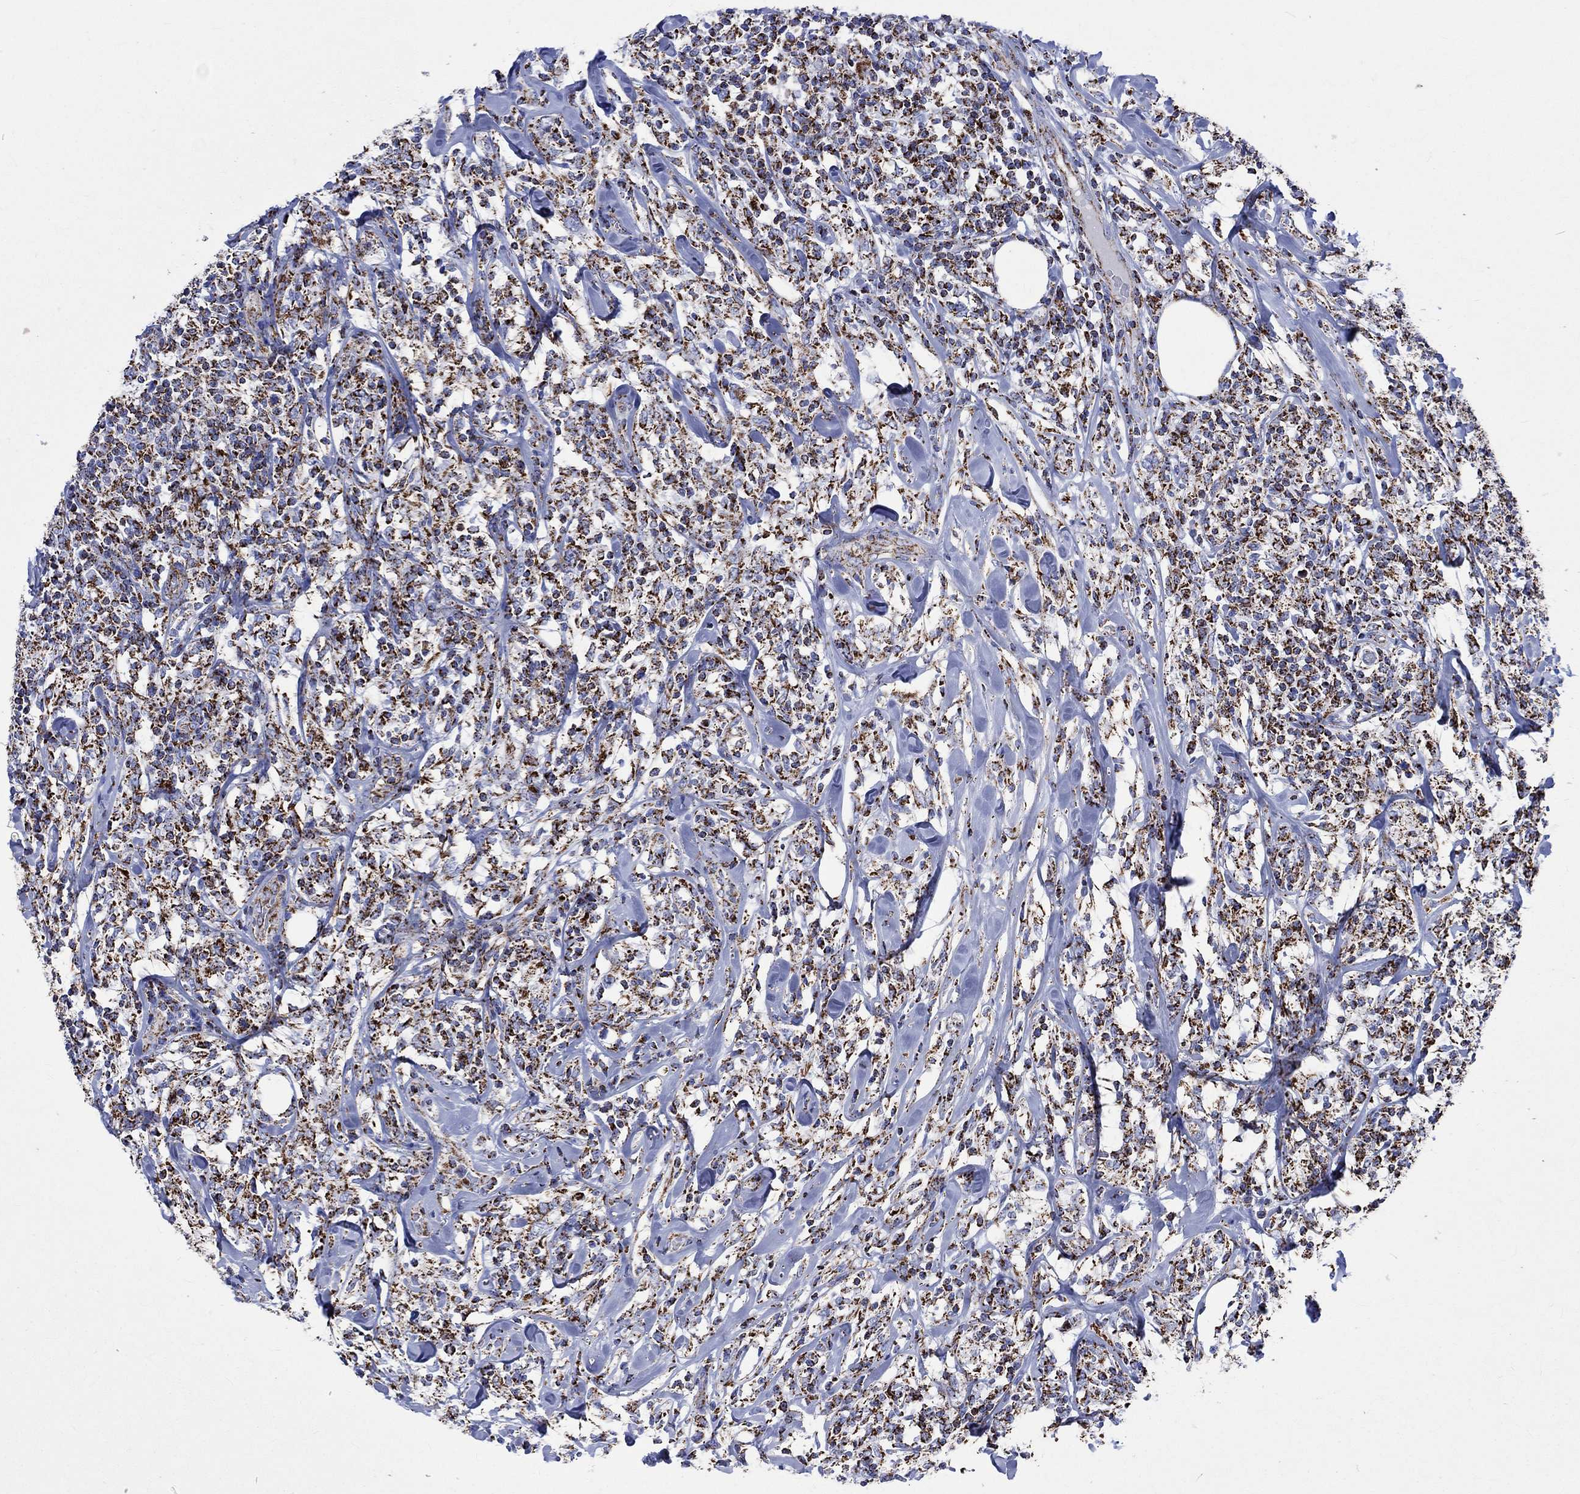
{"staining": {"intensity": "strong", "quantity": ">75%", "location": "cytoplasmic/membranous"}, "tissue": "lymphoma", "cell_type": "Tumor cells", "image_type": "cancer", "snomed": [{"axis": "morphology", "description": "Malignant lymphoma, non-Hodgkin's type, High grade"}, {"axis": "topography", "description": "Lymph node"}], "caption": "Tumor cells show high levels of strong cytoplasmic/membranous expression in approximately >75% of cells in human malignant lymphoma, non-Hodgkin's type (high-grade).", "gene": "RCE1", "patient": {"sex": "female", "age": 84}}